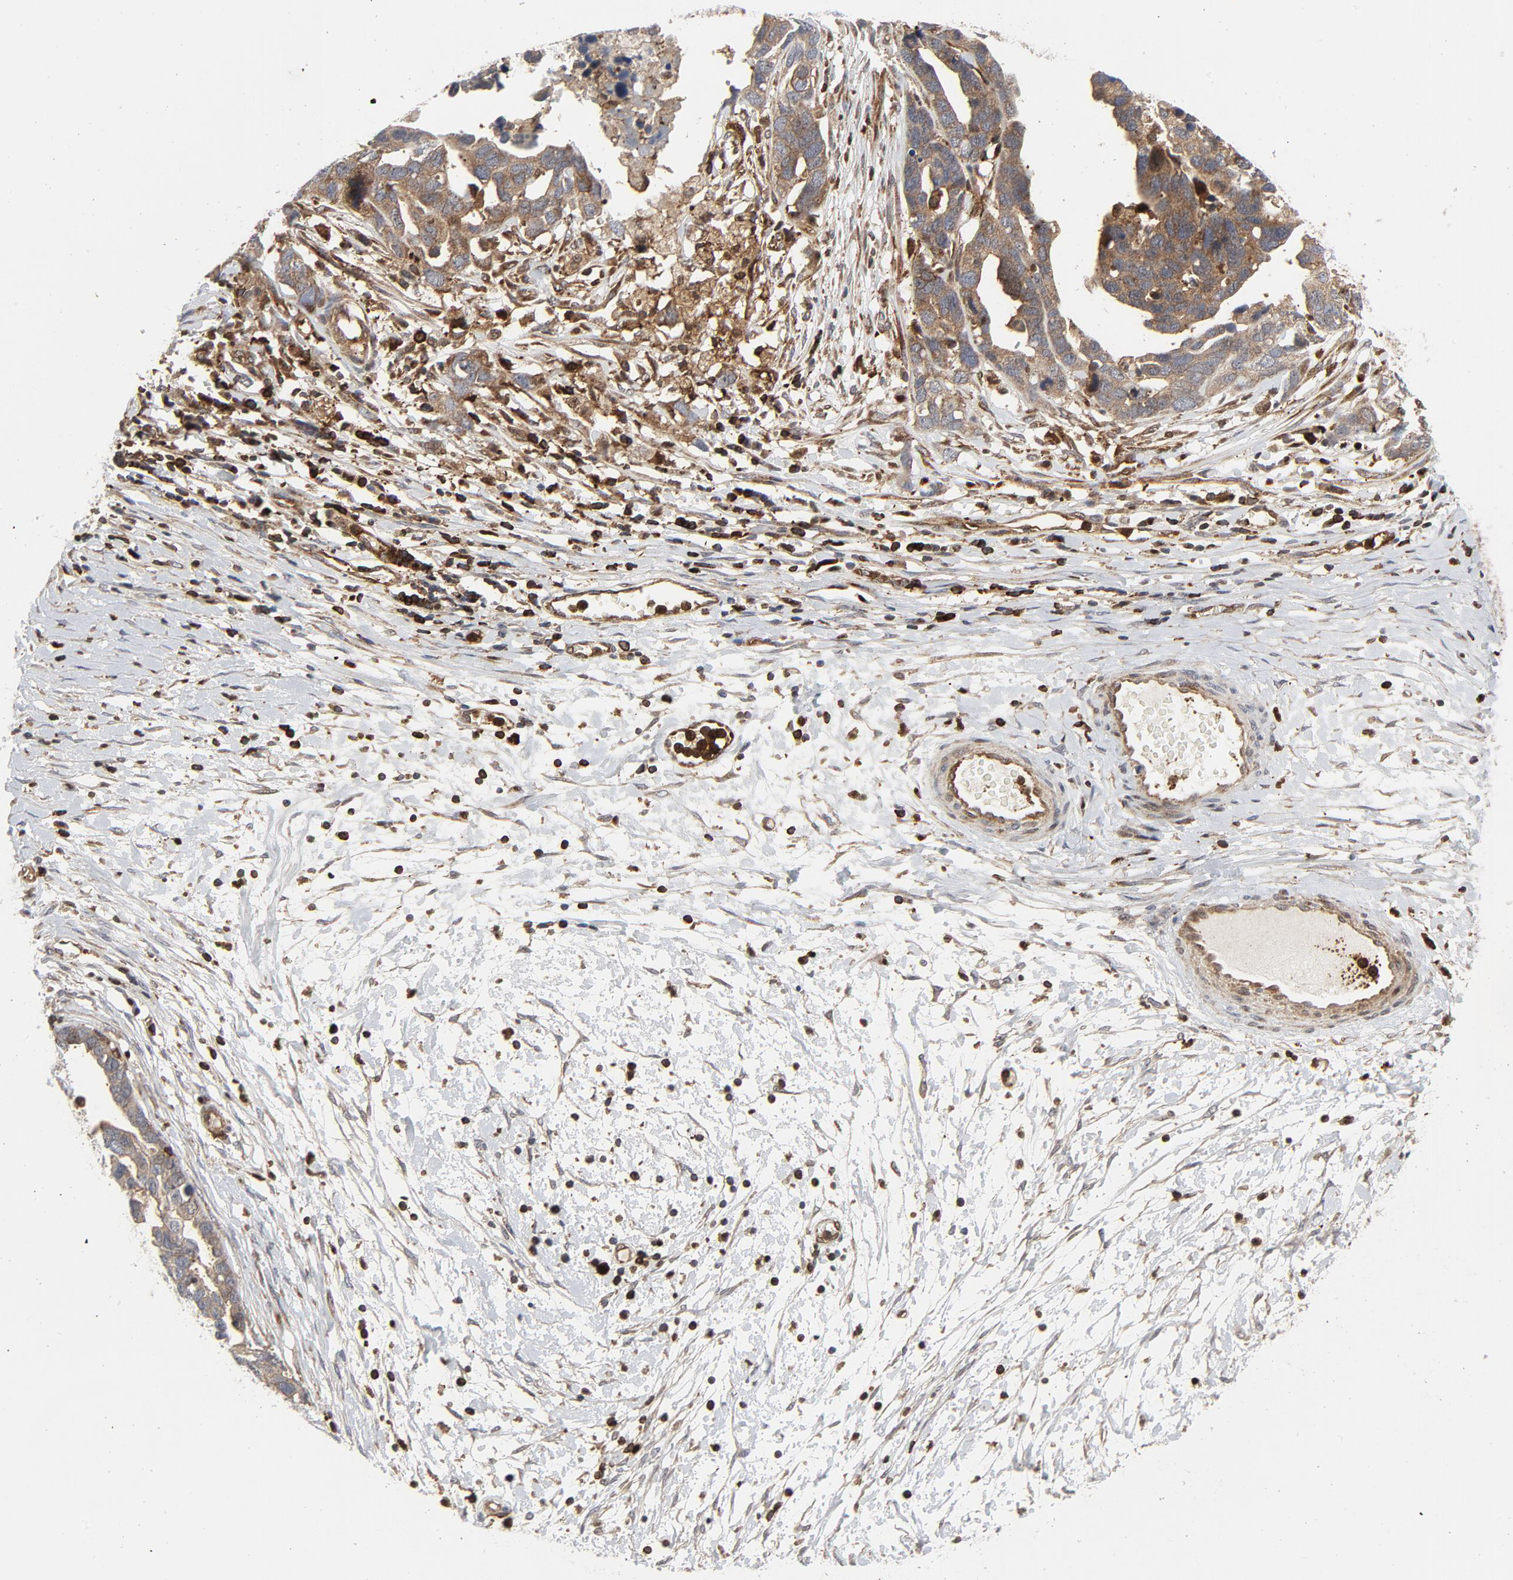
{"staining": {"intensity": "moderate", "quantity": ">75%", "location": "cytoplasmic/membranous"}, "tissue": "ovarian cancer", "cell_type": "Tumor cells", "image_type": "cancer", "snomed": [{"axis": "morphology", "description": "Cystadenocarcinoma, serous, NOS"}, {"axis": "topography", "description": "Ovary"}], "caption": "A brown stain highlights moderate cytoplasmic/membranous staining of a protein in human ovarian serous cystadenocarcinoma tumor cells. Using DAB (brown) and hematoxylin (blue) stains, captured at high magnification using brightfield microscopy.", "gene": "YES1", "patient": {"sex": "female", "age": 54}}